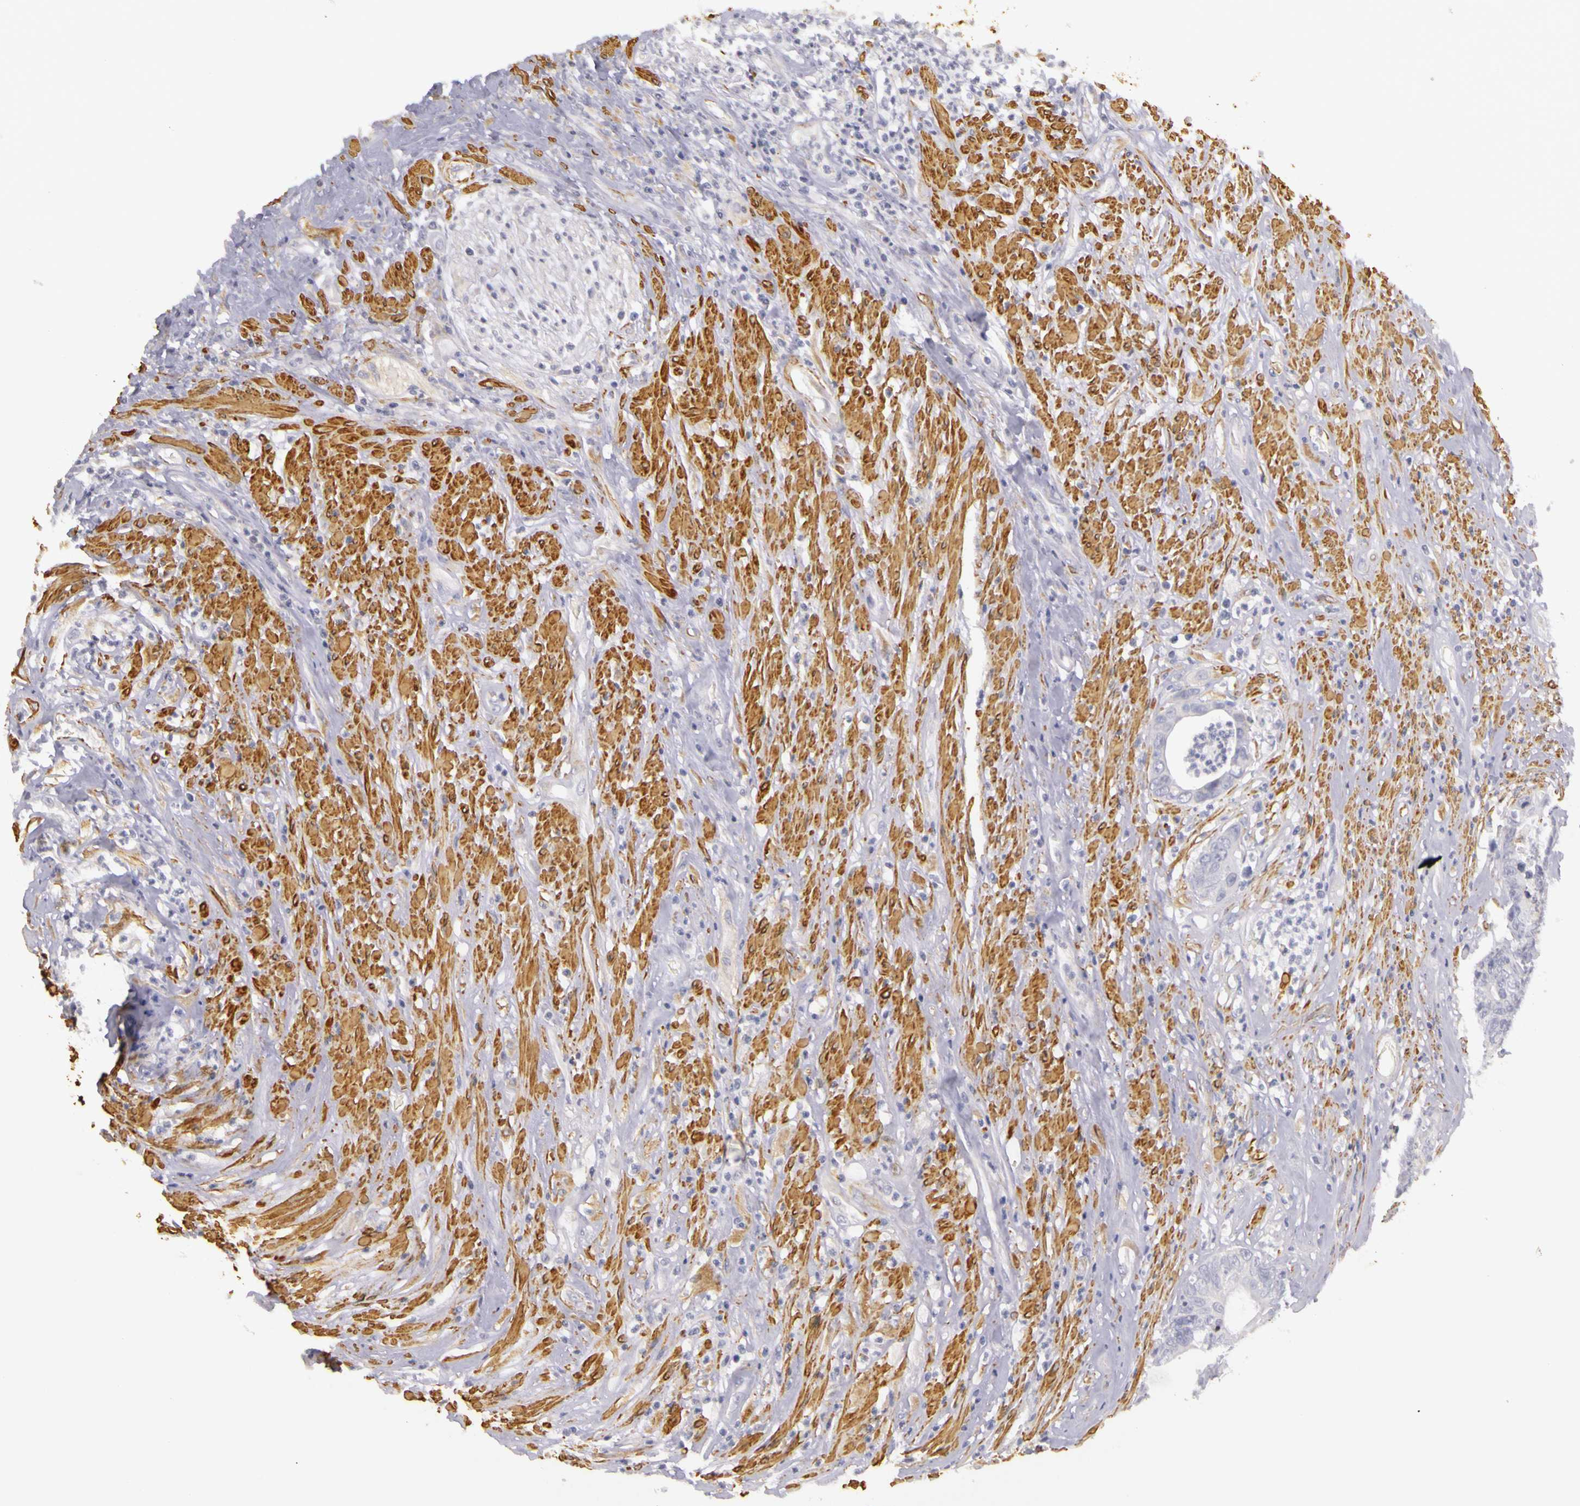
{"staining": {"intensity": "negative", "quantity": "none", "location": "none"}, "tissue": "colorectal cancer", "cell_type": "Tumor cells", "image_type": "cancer", "snomed": [{"axis": "morphology", "description": "Adenocarcinoma, NOS"}, {"axis": "topography", "description": "Rectum"}], "caption": "Micrograph shows no significant protein expression in tumor cells of adenocarcinoma (colorectal).", "gene": "CNTN2", "patient": {"sex": "female", "age": 65}}